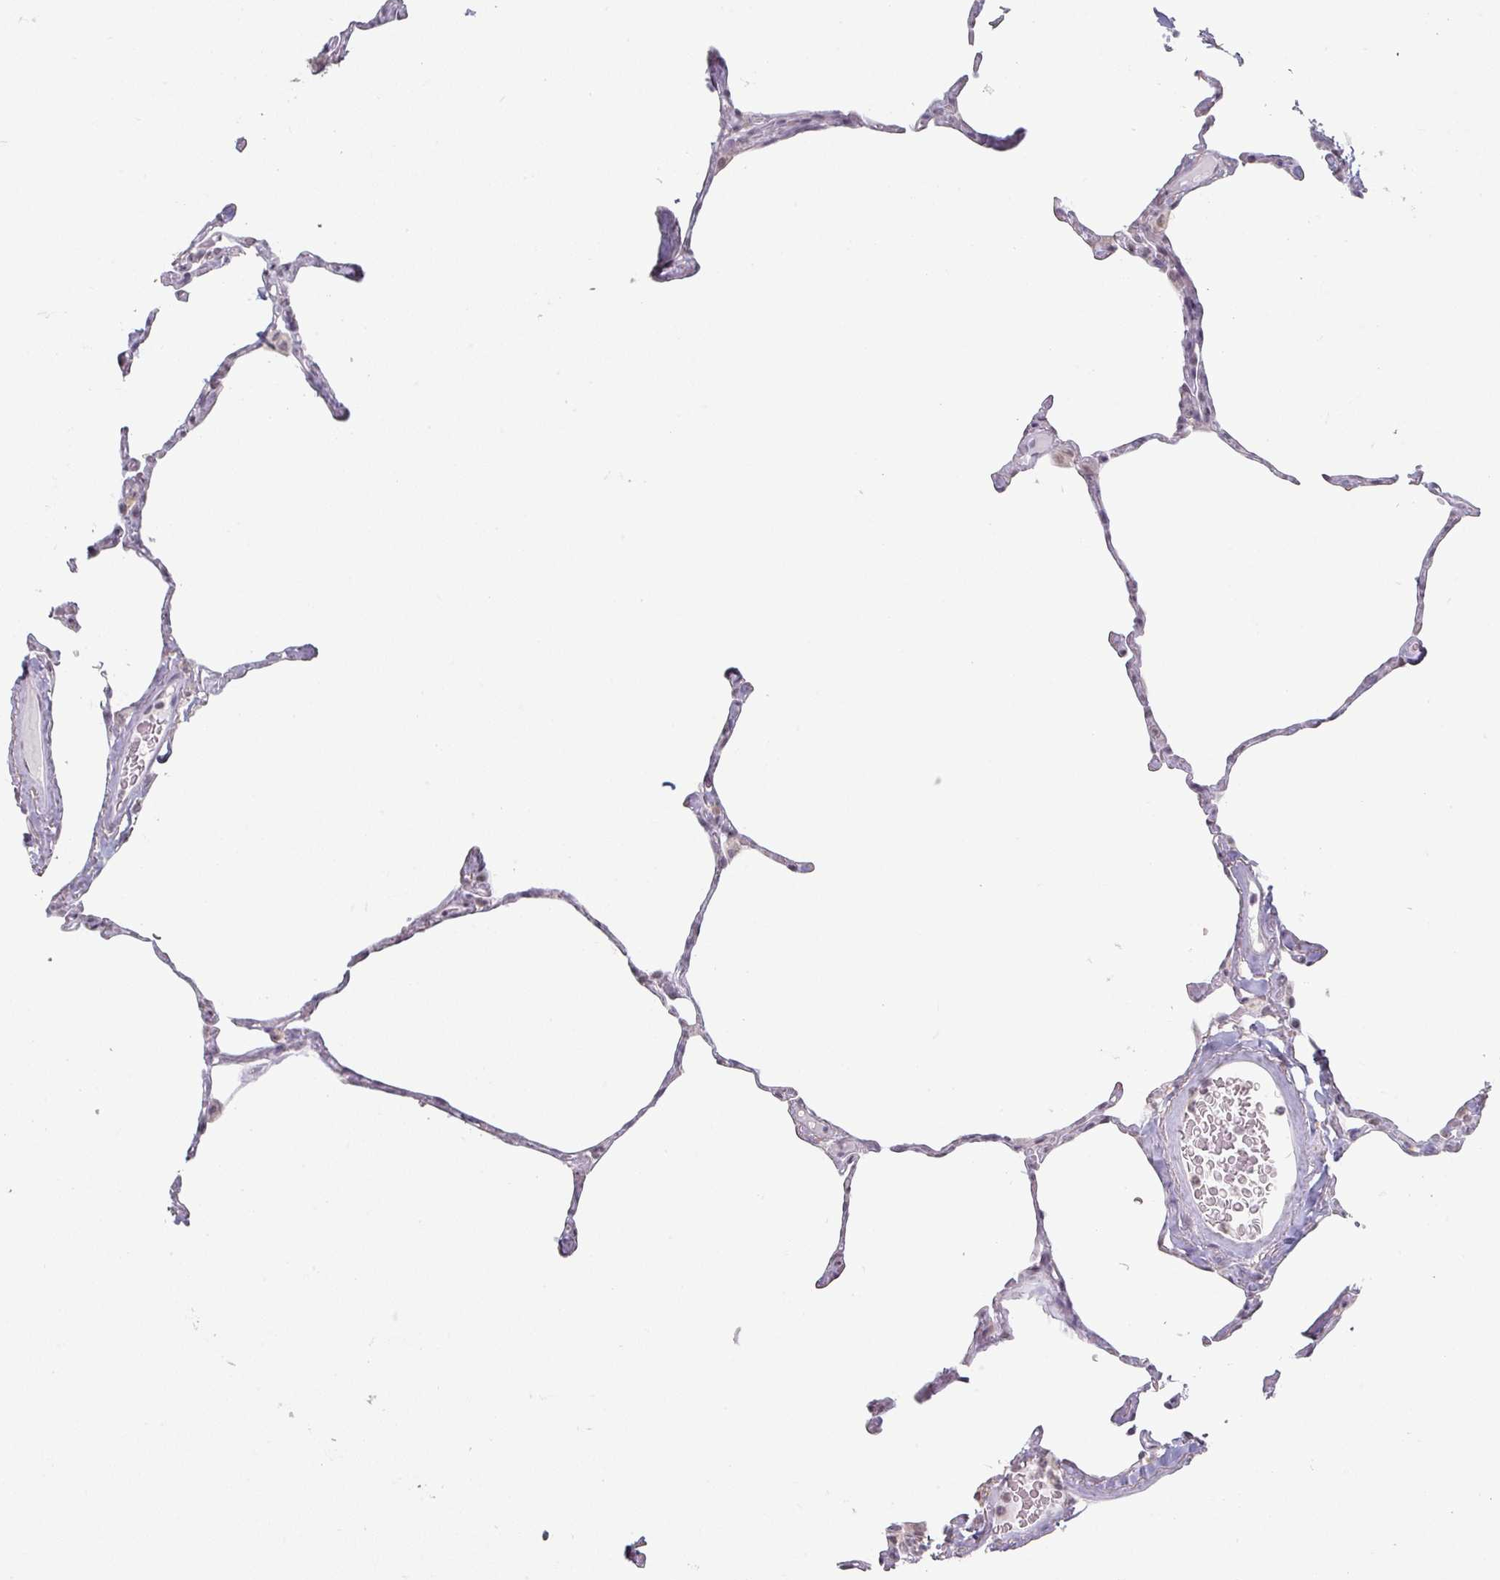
{"staining": {"intensity": "negative", "quantity": "none", "location": "none"}, "tissue": "lung", "cell_type": "Alveolar cells", "image_type": "normal", "snomed": [{"axis": "morphology", "description": "Normal tissue, NOS"}, {"axis": "topography", "description": "Lung"}], "caption": "The image displays no significant expression in alveolar cells of lung. (DAB IHC visualized using brightfield microscopy, high magnification).", "gene": "SPRR1A", "patient": {"sex": "male", "age": 65}}